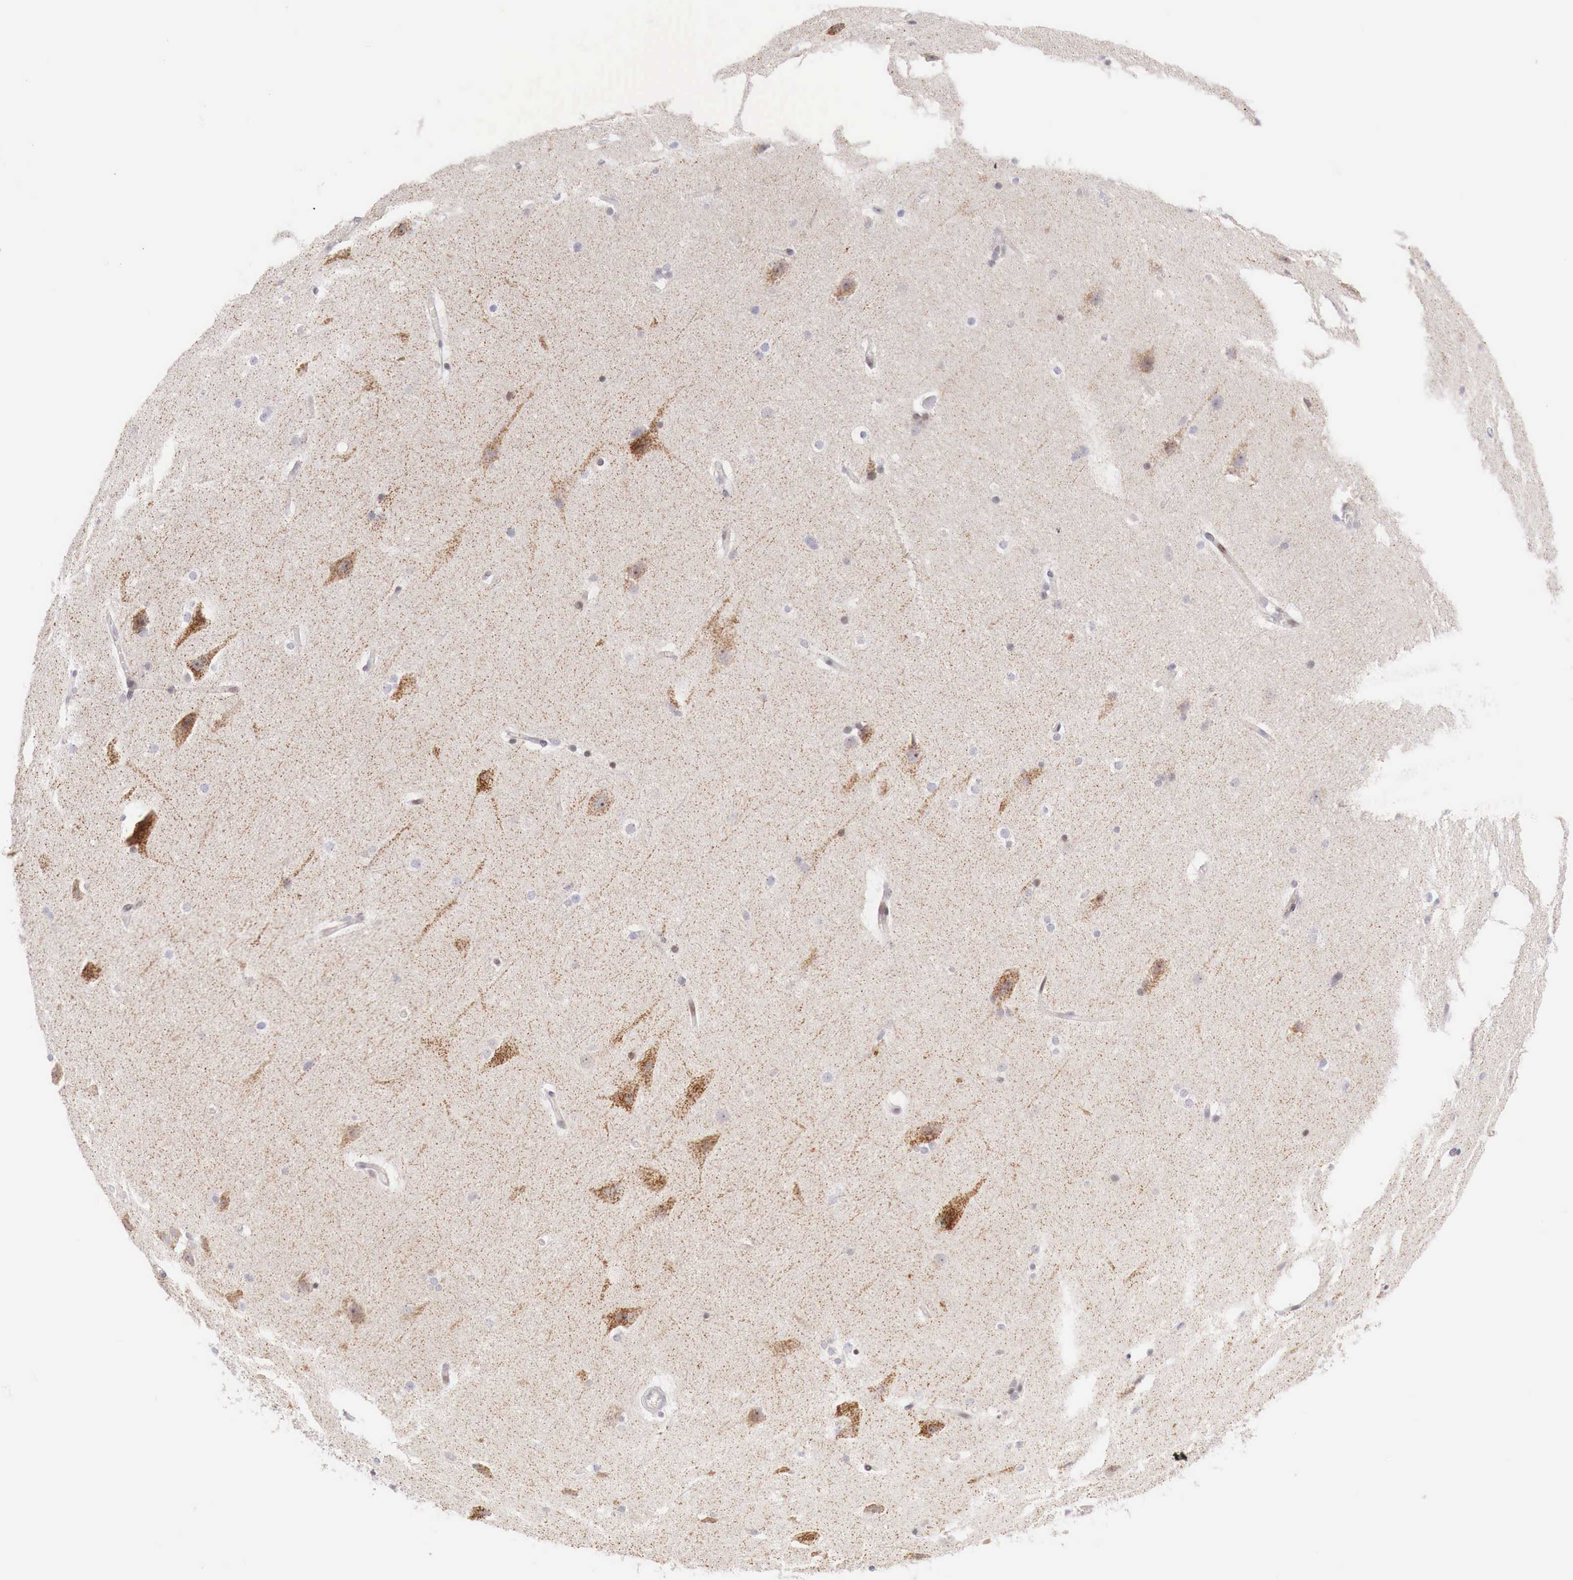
{"staining": {"intensity": "negative", "quantity": "none", "location": "none"}, "tissue": "cerebral cortex", "cell_type": "Endothelial cells", "image_type": "normal", "snomed": [{"axis": "morphology", "description": "Normal tissue, NOS"}, {"axis": "topography", "description": "Cerebral cortex"}, {"axis": "topography", "description": "Hippocampus"}], "caption": "This is a image of immunohistochemistry staining of normal cerebral cortex, which shows no staining in endothelial cells.", "gene": "CLCN5", "patient": {"sex": "female", "age": 19}}